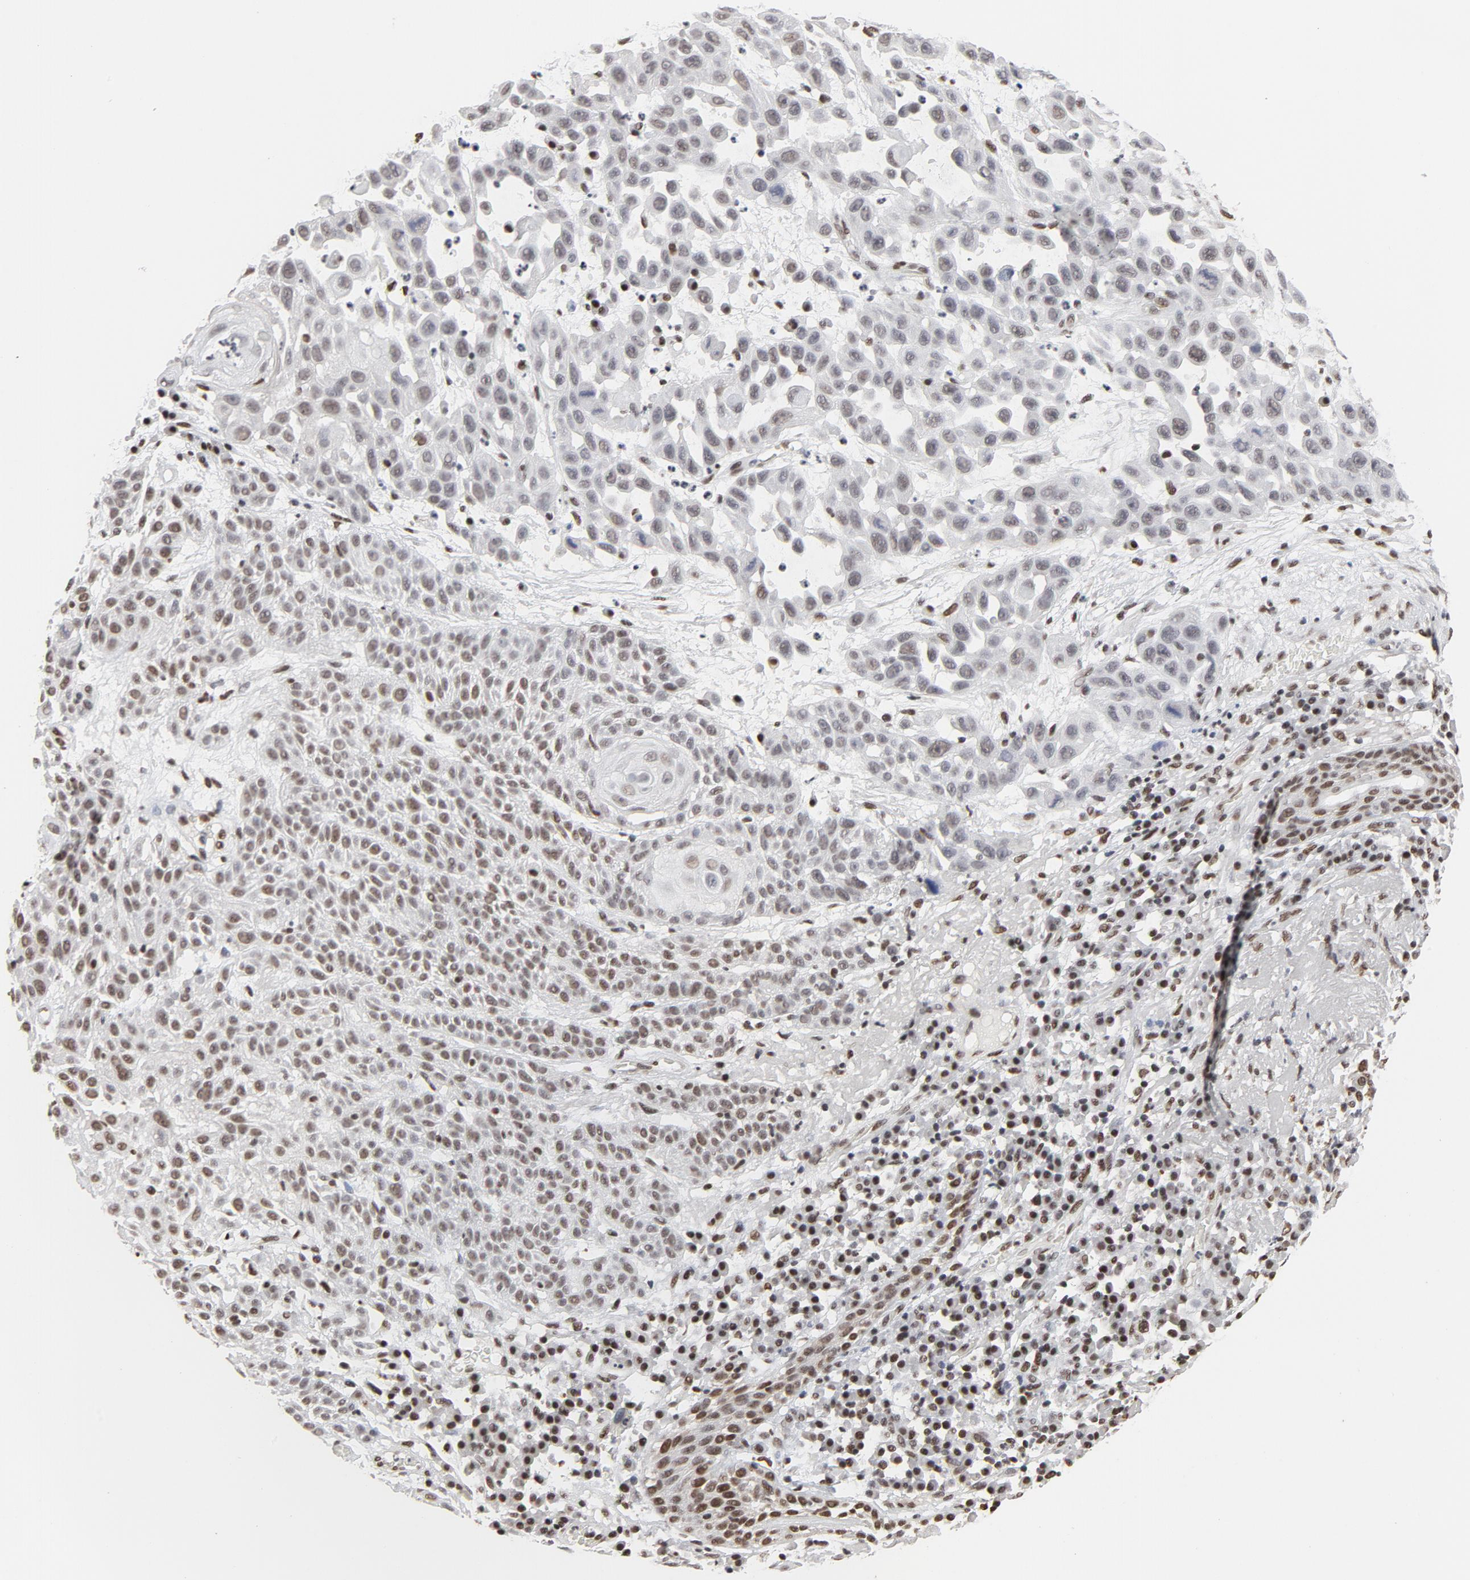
{"staining": {"intensity": "weak", "quantity": "25%-75%", "location": "nuclear"}, "tissue": "skin cancer", "cell_type": "Tumor cells", "image_type": "cancer", "snomed": [{"axis": "morphology", "description": "Squamous cell carcinoma, NOS"}, {"axis": "topography", "description": "Skin"}], "caption": "Protein staining demonstrates weak nuclear expression in approximately 25%-75% of tumor cells in skin cancer (squamous cell carcinoma).", "gene": "MRE11", "patient": {"sex": "male", "age": 81}}